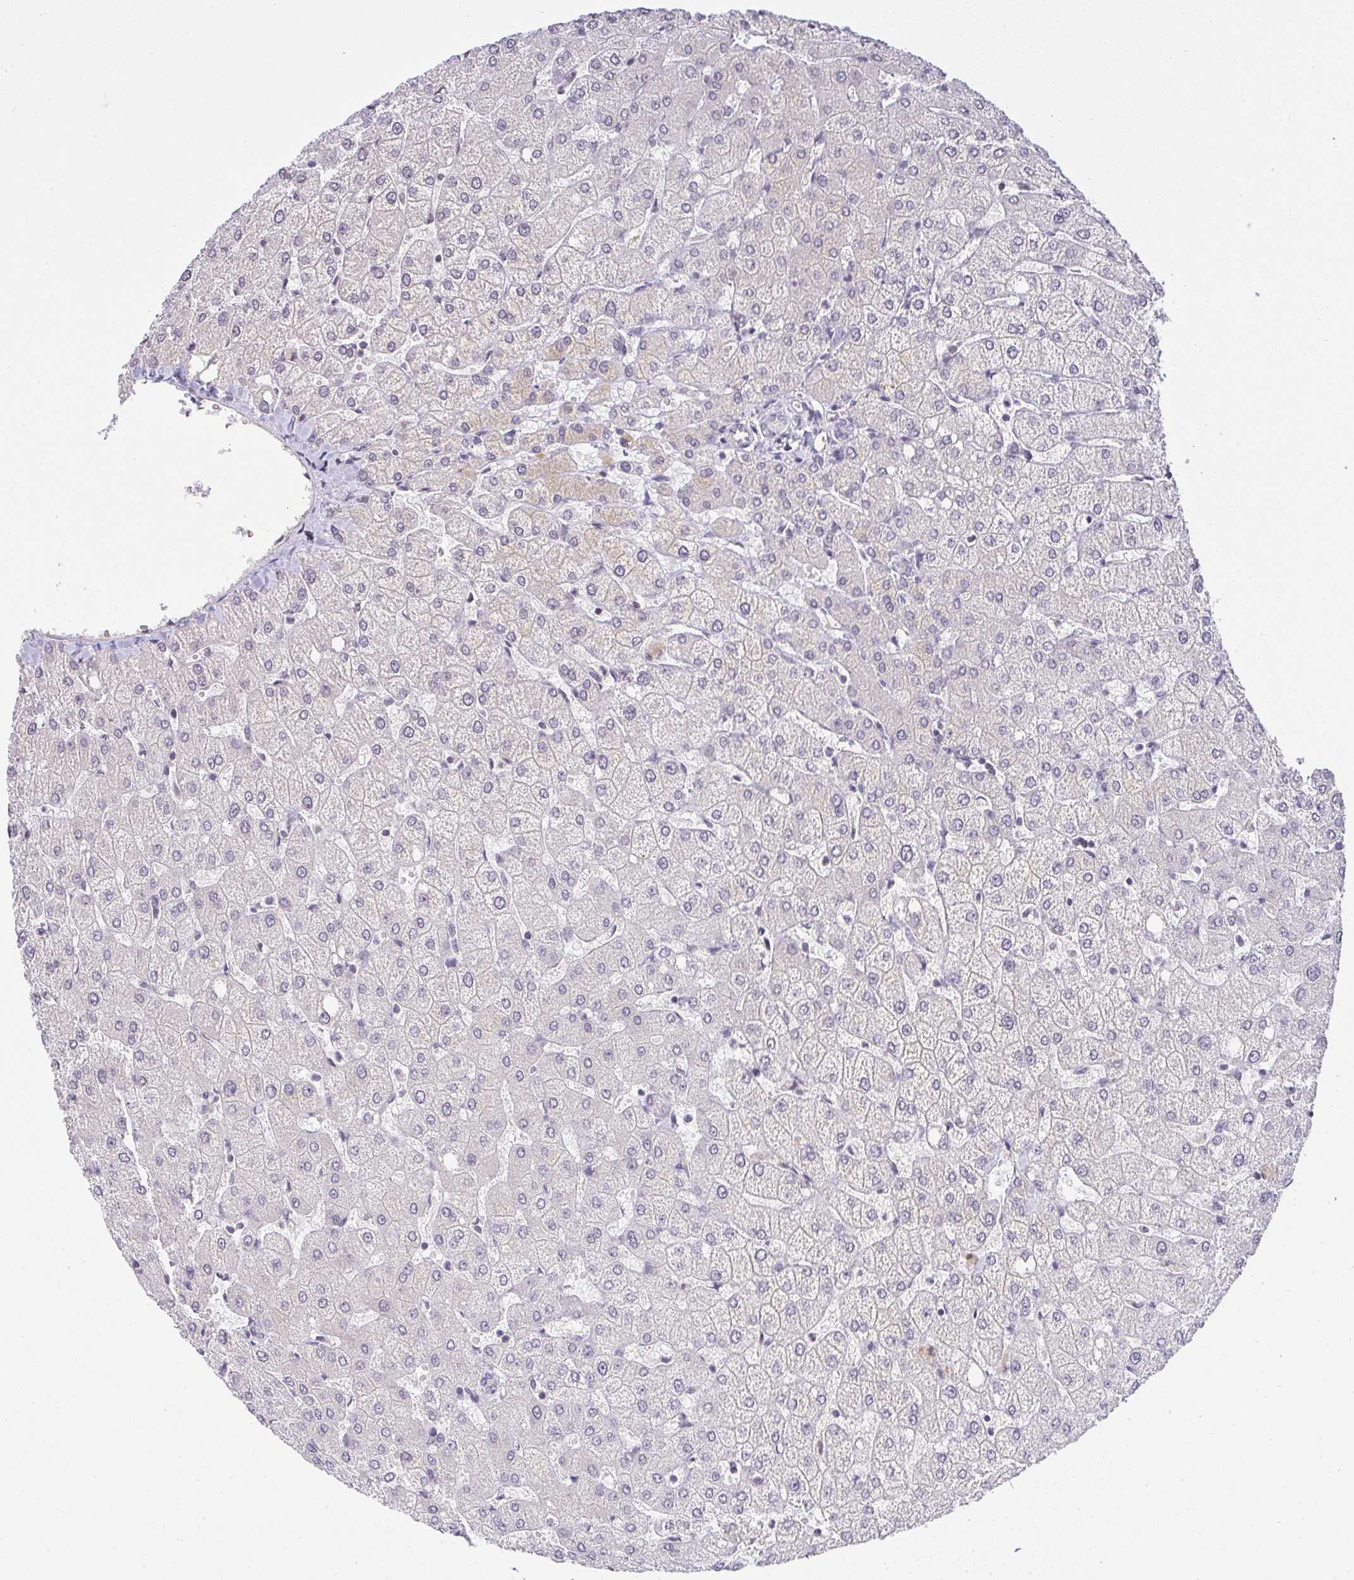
{"staining": {"intensity": "negative", "quantity": "none", "location": "none"}, "tissue": "liver", "cell_type": "Cholangiocytes", "image_type": "normal", "snomed": [{"axis": "morphology", "description": "Normal tissue, NOS"}, {"axis": "topography", "description": "Liver"}], "caption": "IHC histopathology image of normal liver: human liver stained with DAB (3,3'-diaminobenzidine) displays no significant protein expression in cholangiocytes.", "gene": "CACNA1S", "patient": {"sex": "female", "age": 54}}